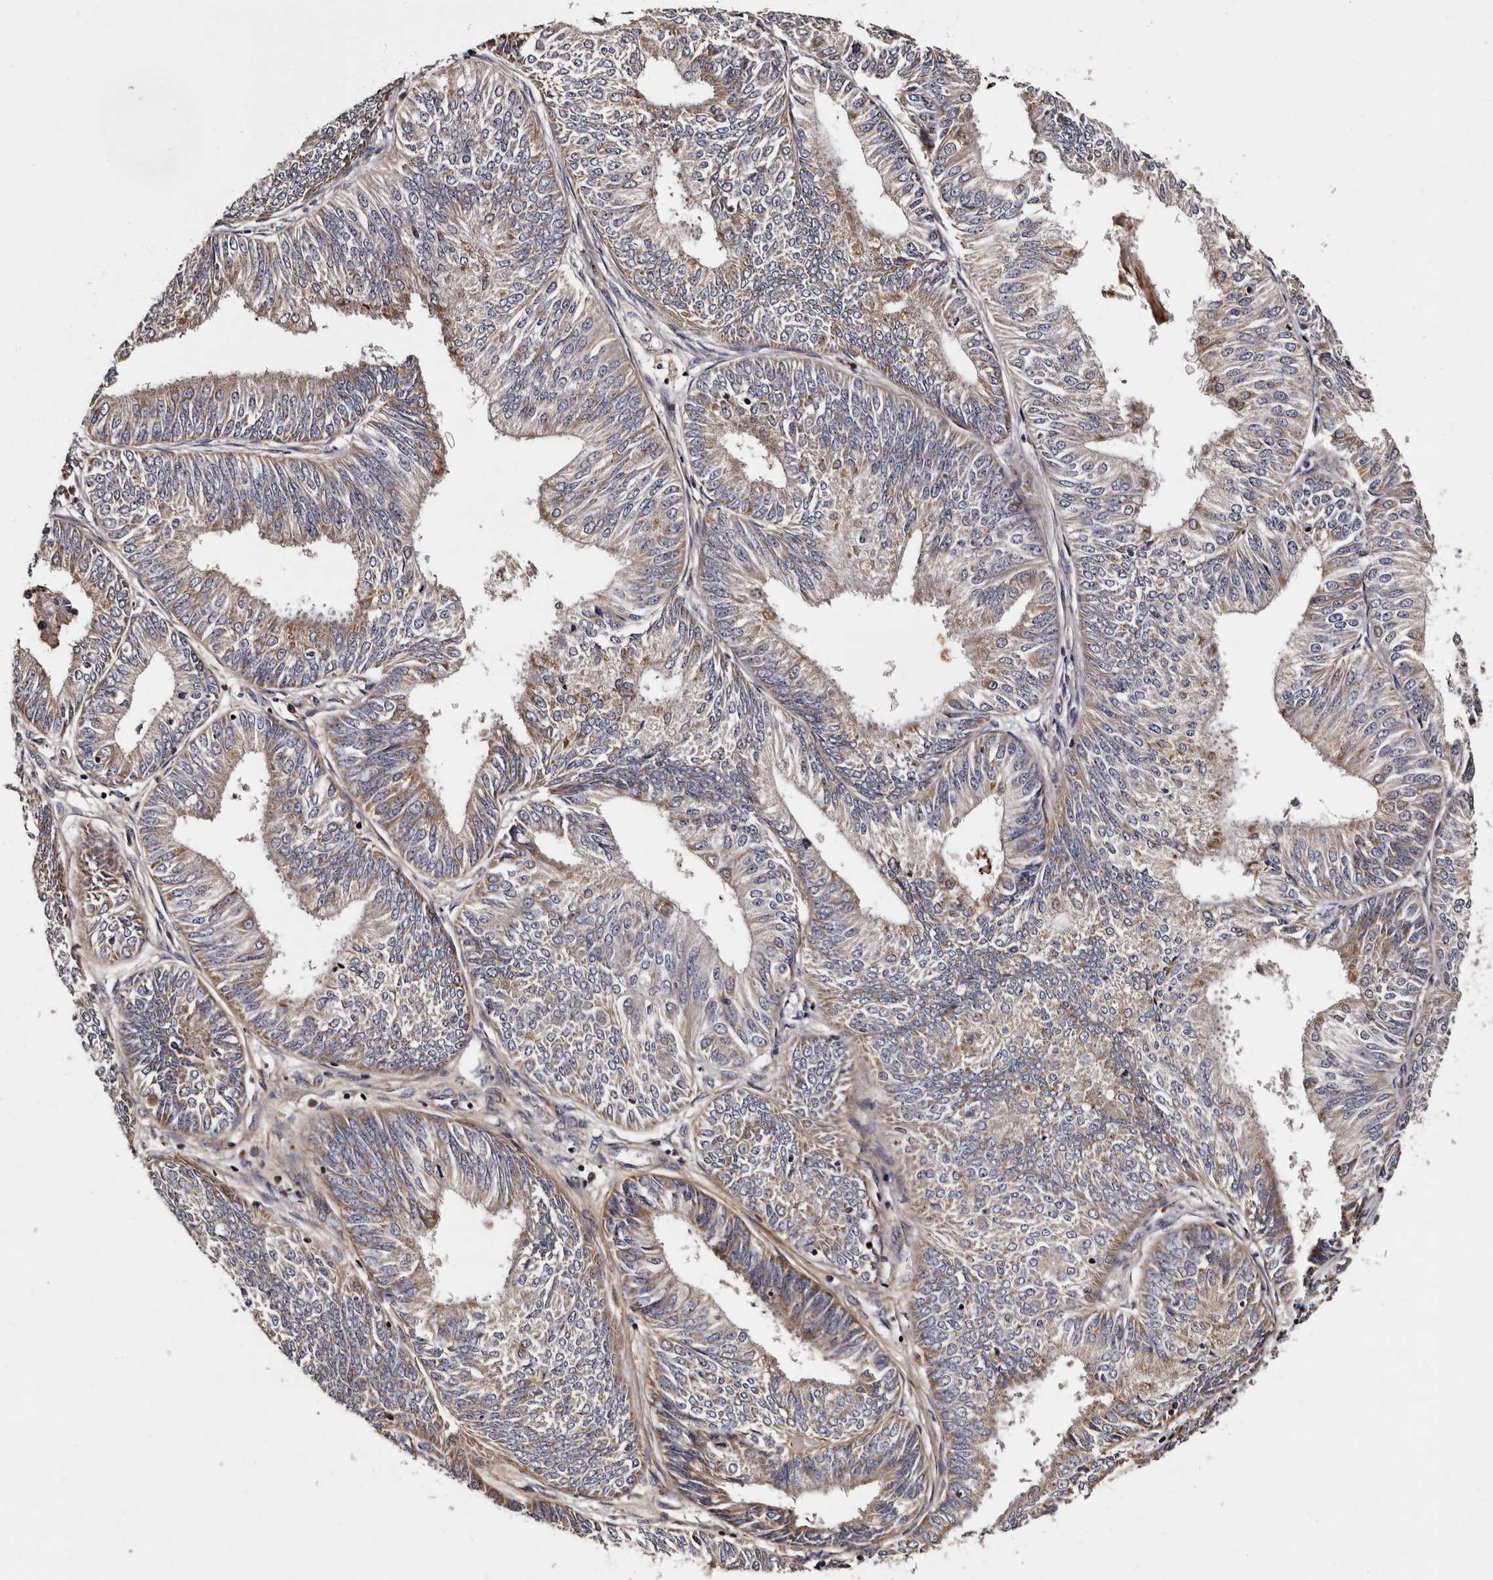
{"staining": {"intensity": "weak", "quantity": "25%-75%", "location": "cytoplasmic/membranous"}, "tissue": "endometrial cancer", "cell_type": "Tumor cells", "image_type": "cancer", "snomed": [{"axis": "morphology", "description": "Adenocarcinoma, NOS"}, {"axis": "topography", "description": "Endometrium"}], "caption": "Weak cytoplasmic/membranous positivity for a protein is present in about 25%-75% of tumor cells of endometrial cancer (adenocarcinoma) using IHC.", "gene": "ADCK5", "patient": {"sex": "female", "age": 58}}